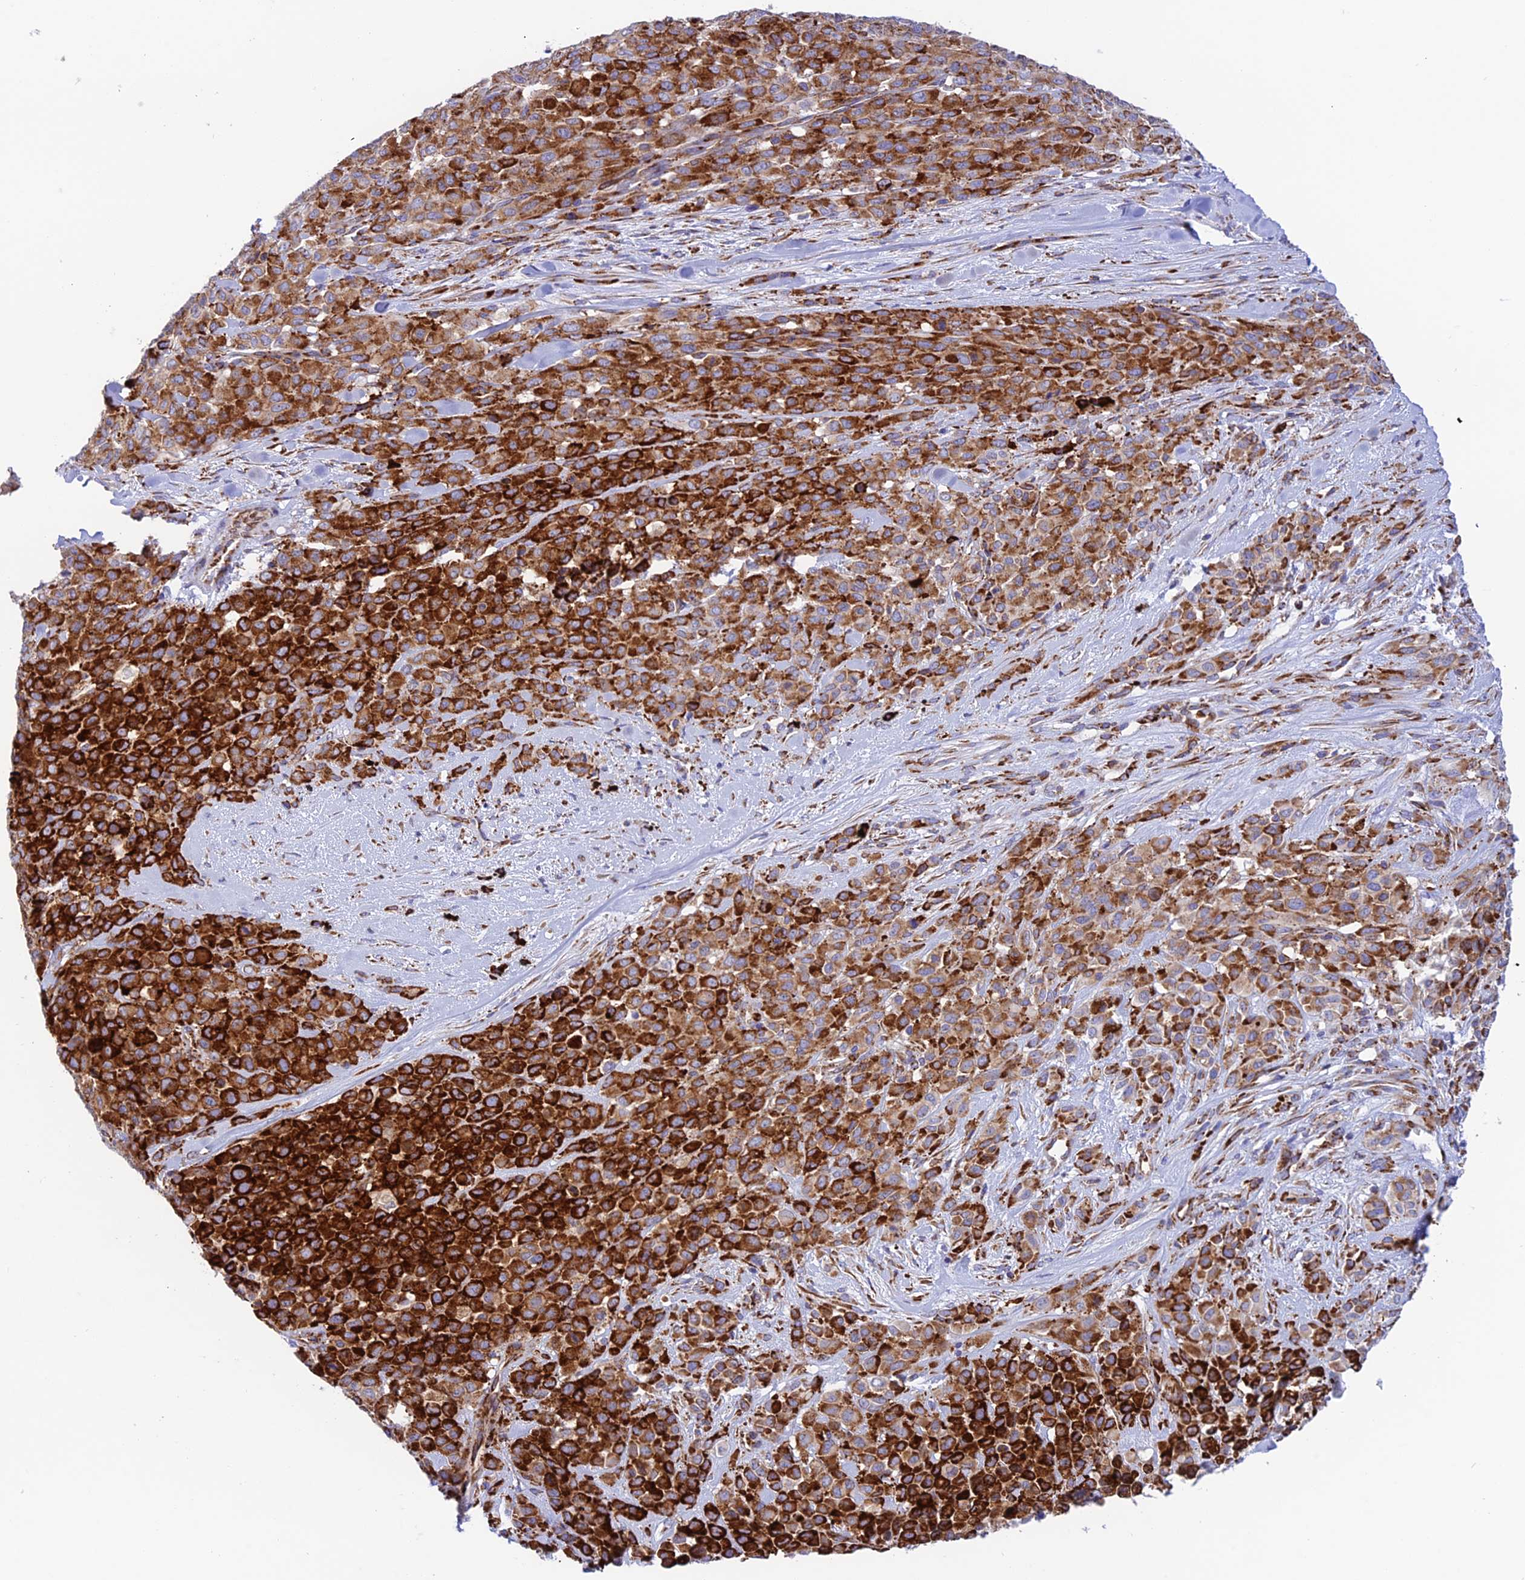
{"staining": {"intensity": "strong", "quantity": ">75%", "location": "cytoplasmic/membranous"}, "tissue": "melanoma", "cell_type": "Tumor cells", "image_type": "cancer", "snomed": [{"axis": "morphology", "description": "Malignant melanoma, Metastatic site"}, {"axis": "topography", "description": "Skin"}], "caption": "Tumor cells demonstrate high levels of strong cytoplasmic/membranous expression in approximately >75% of cells in human melanoma.", "gene": "TUBGCP6", "patient": {"sex": "female", "age": 81}}